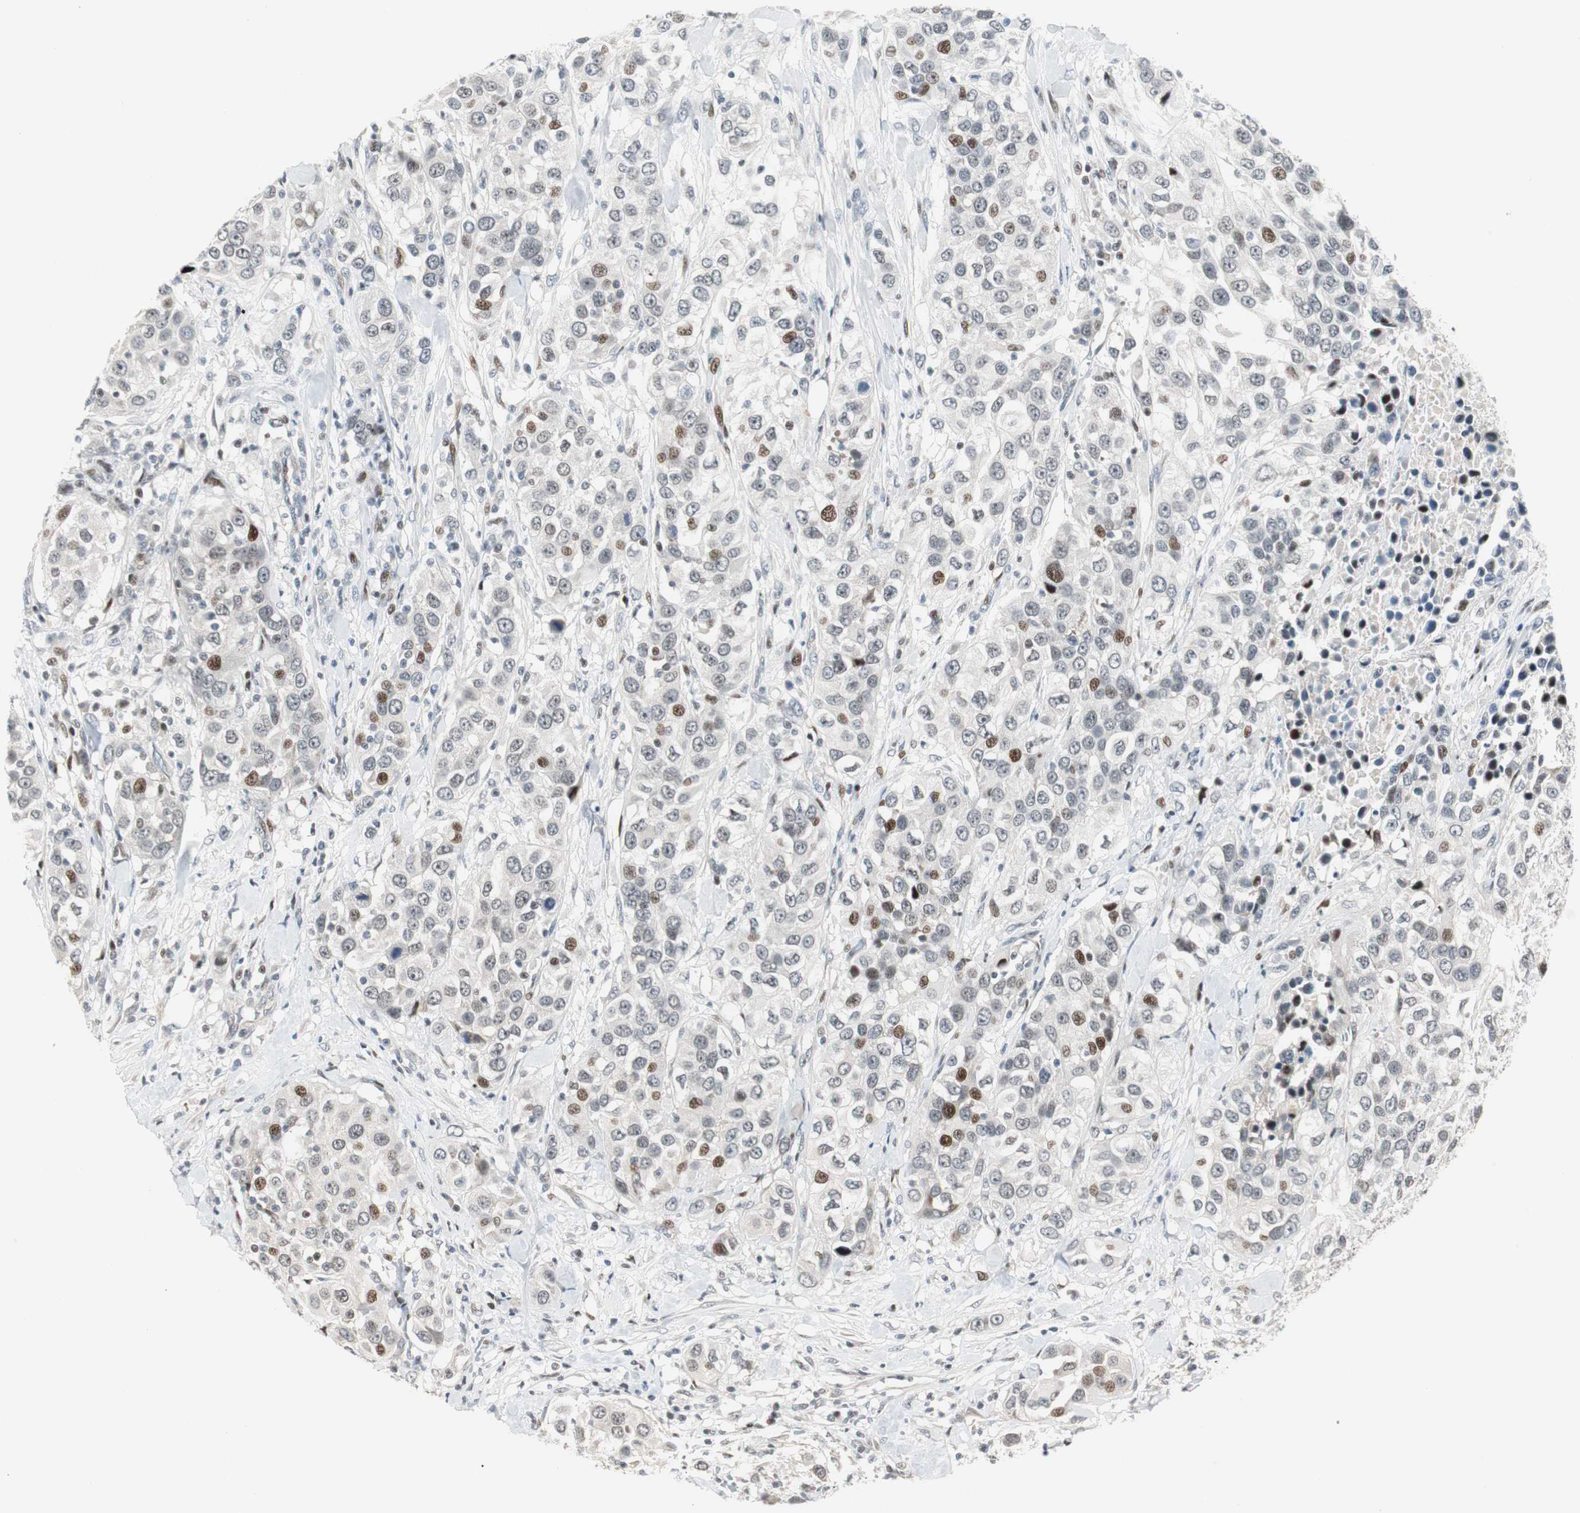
{"staining": {"intensity": "moderate", "quantity": "<25%", "location": "nuclear"}, "tissue": "urothelial cancer", "cell_type": "Tumor cells", "image_type": "cancer", "snomed": [{"axis": "morphology", "description": "Urothelial carcinoma, High grade"}, {"axis": "topography", "description": "Urinary bladder"}], "caption": "This is an image of IHC staining of urothelial cancer, which shows moderate expression in the nuclear of tumor cells.", "gene": "RAD1", "patient": {"sex": "female", "age": 80}}